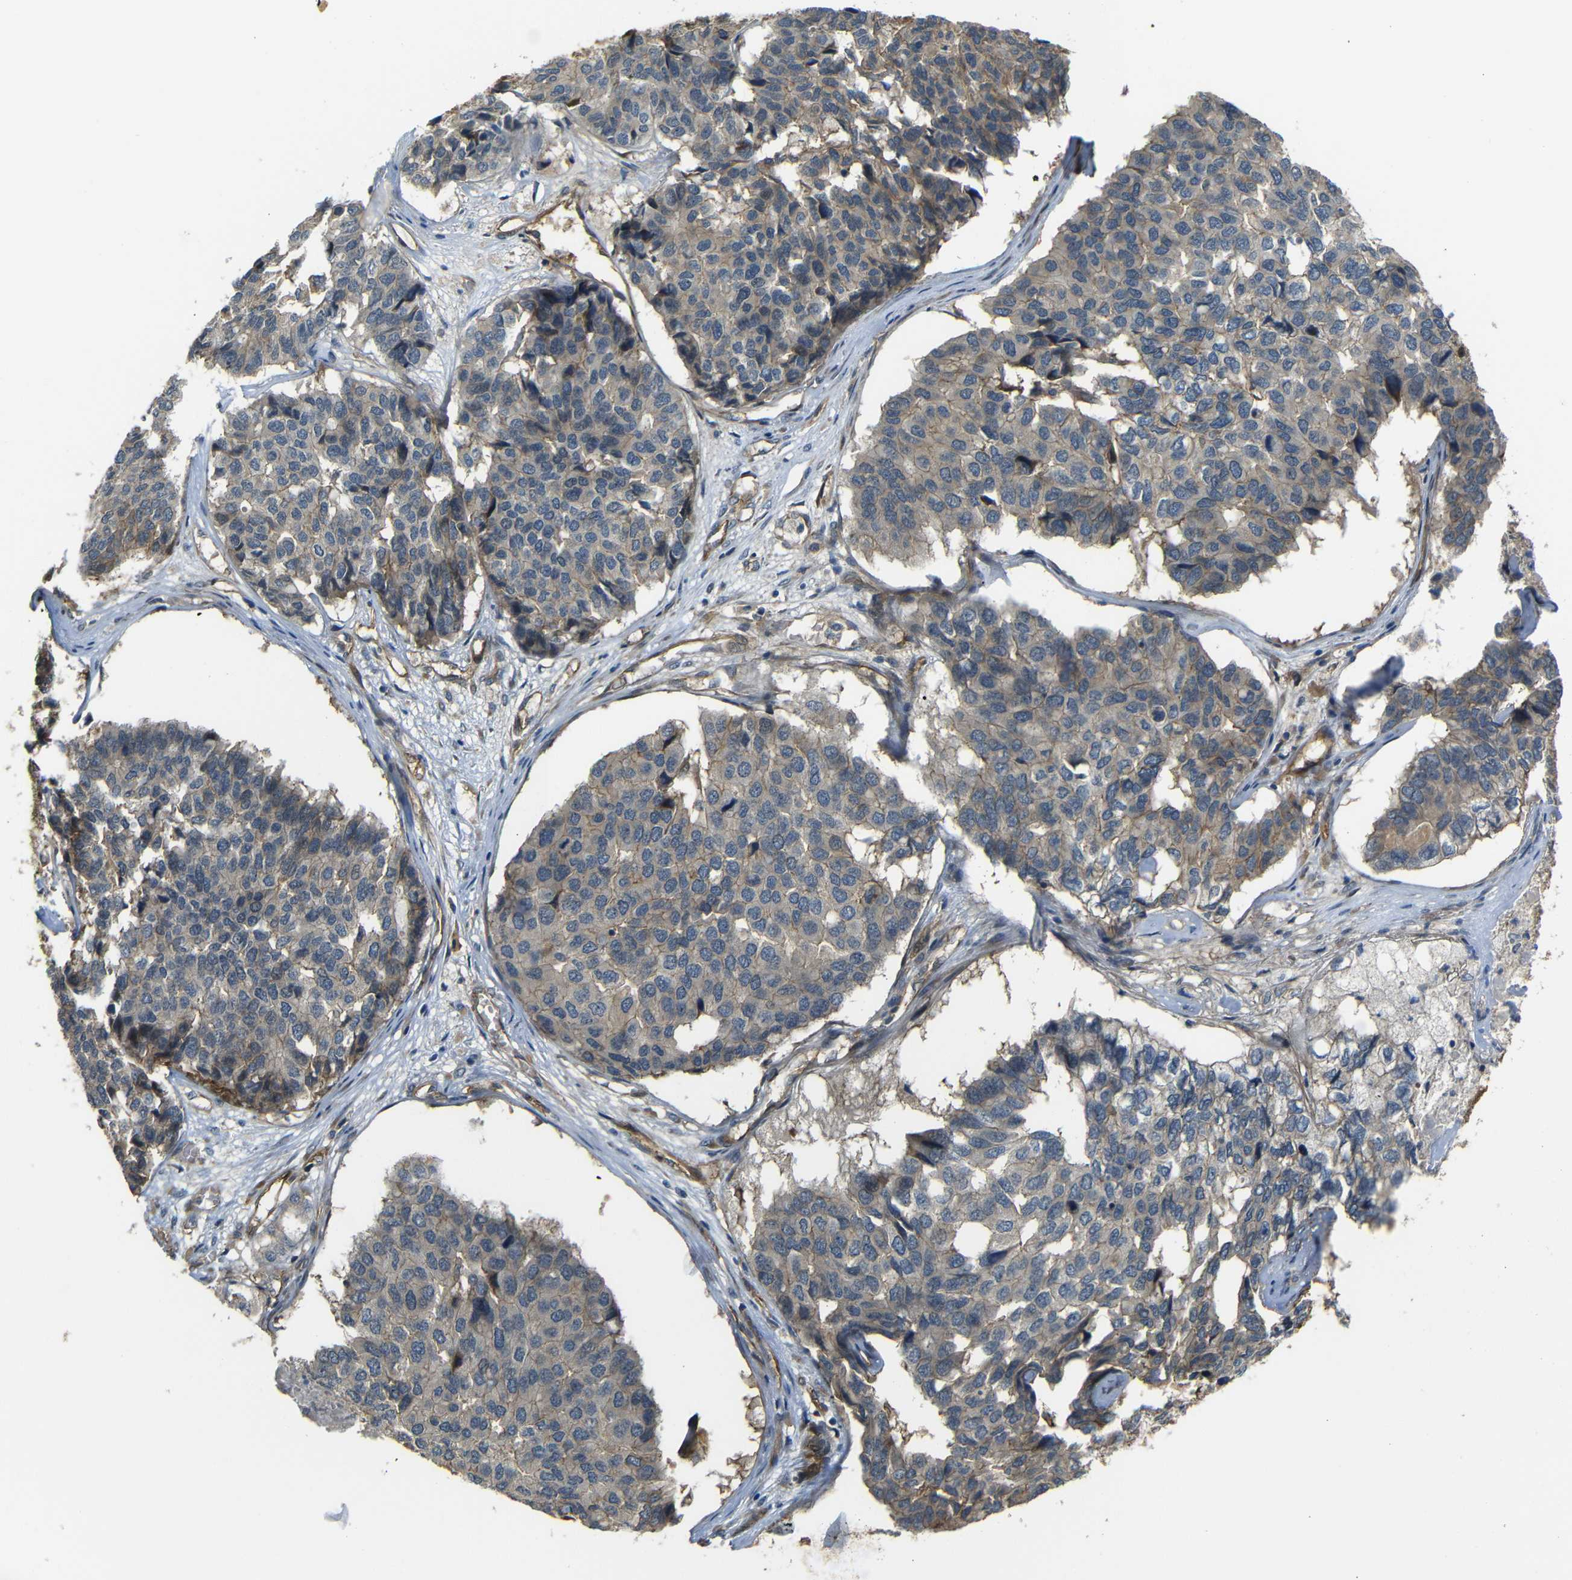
{"staining": {"intensity": "weak", "quantity": ">75%", "location": "cytoplasmic/membranous"}, "tissue": "pancreatic cancer", "cell_type": "Tumor cells", "image_type": "cancer", "snomed": [{"axis": "morphology", "description": "Adenocarcinoma, NOS"}, {"axis": "topography", "description": "Pancreas"}], "caption": "This micrograph reveals immunohistochemistry staining of human adenocarcinoma (pancreatic), with low weak cytoplasmic/membranous positivity in about >75% of tumor cells.", "gene": "RELL1", "patient": {"sex": "male", "age": 50}}